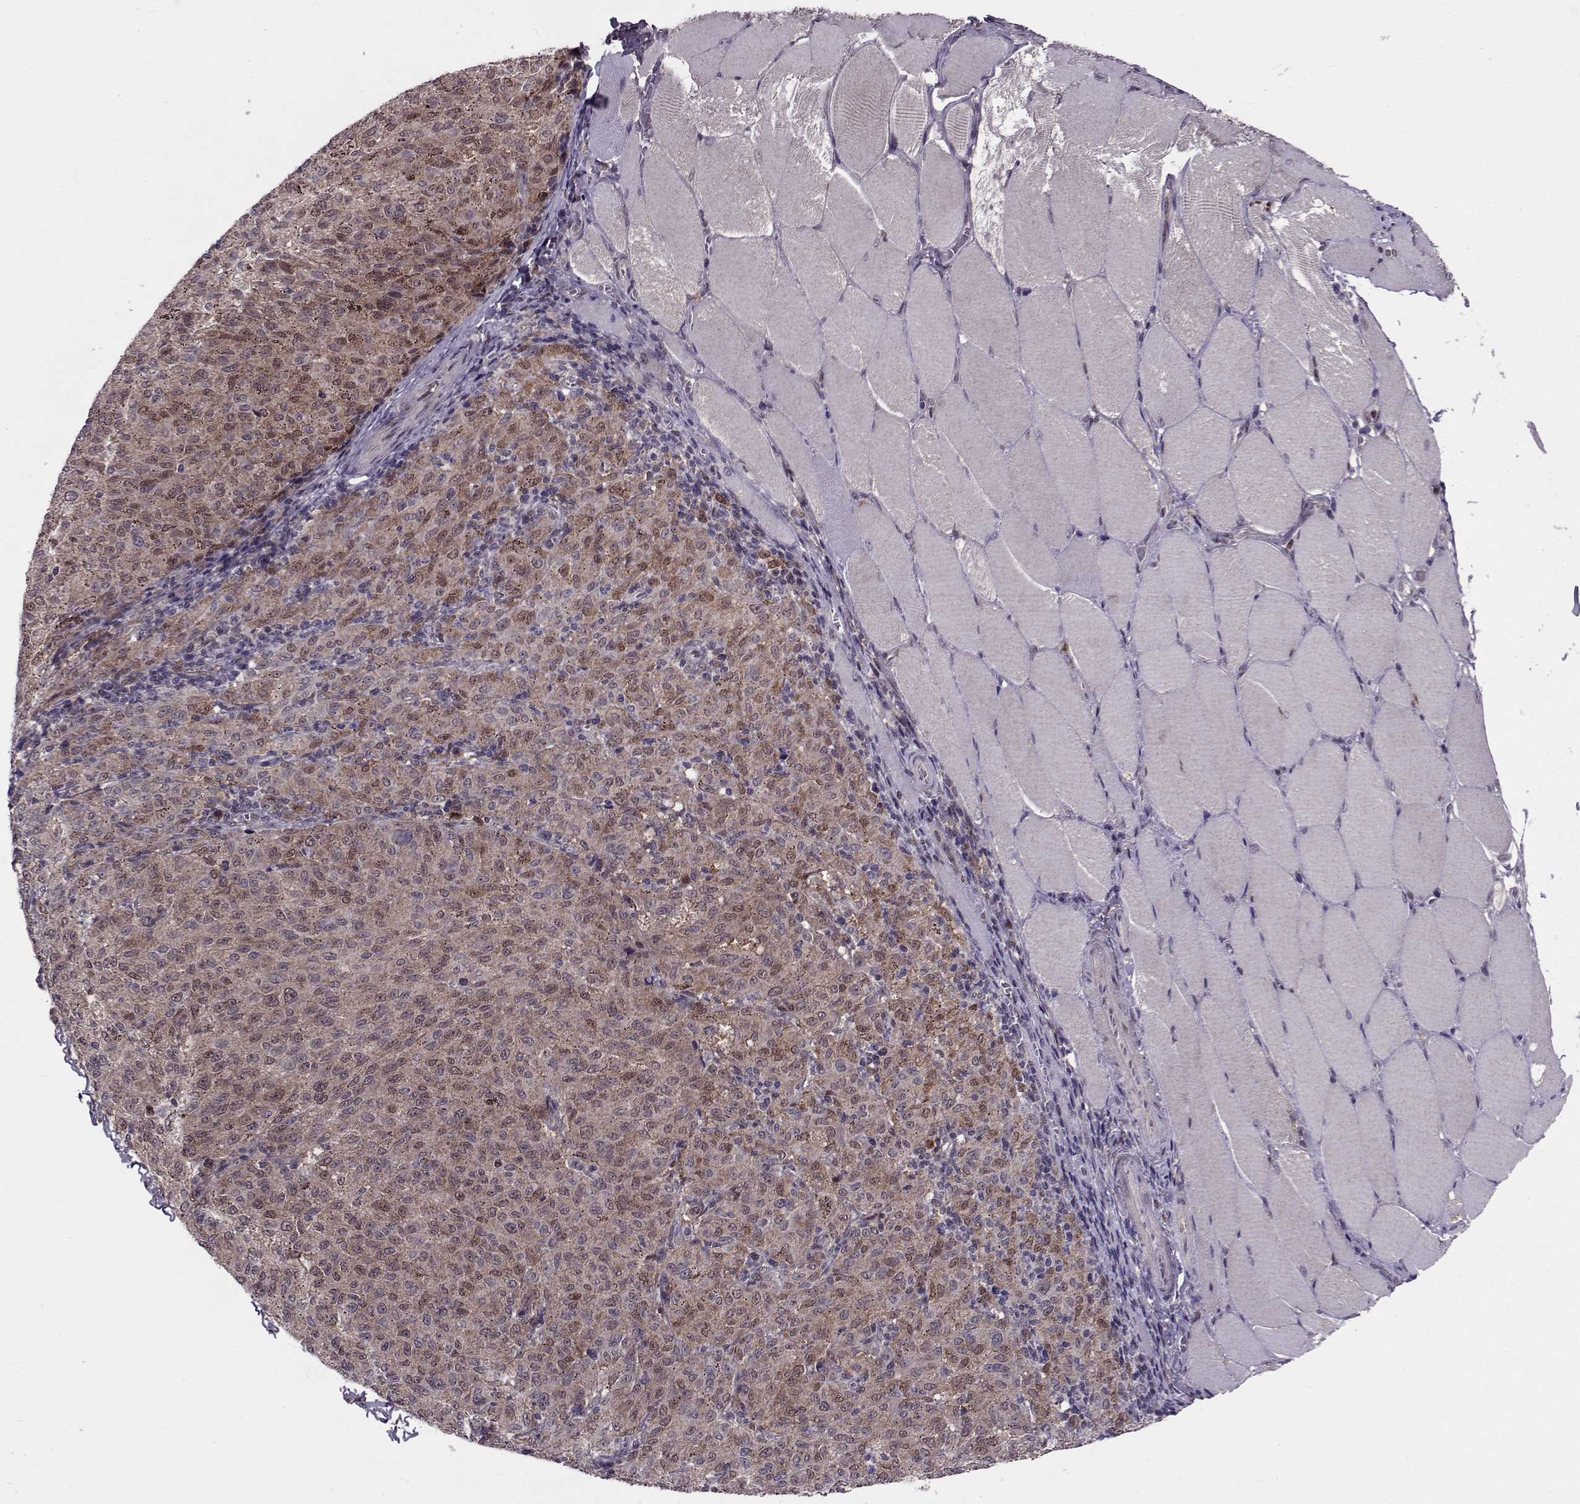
{"staining": {"intensity": "weak", "quantity": "25%-75%", "location": "cytoplasmic/membranous,nuclear"}, "tissue": "melanoma", "cell_type": "Tumor cells", "image_type": "cancer", "snomed": [{"axis": "morphology", "description": "Malignant melanoma, NOS"}, {"axis": "topography", "description": "Skin"}], "caption": "An IHC histopathology image of tumor tissue is shown. Protein staining in brown labels weak cytoplasmic/membranous and nuclear positivity in malignant melanoma within tumor cells.", "gene": "CDK4", "patient": {"sex": "female", "age": 72}}